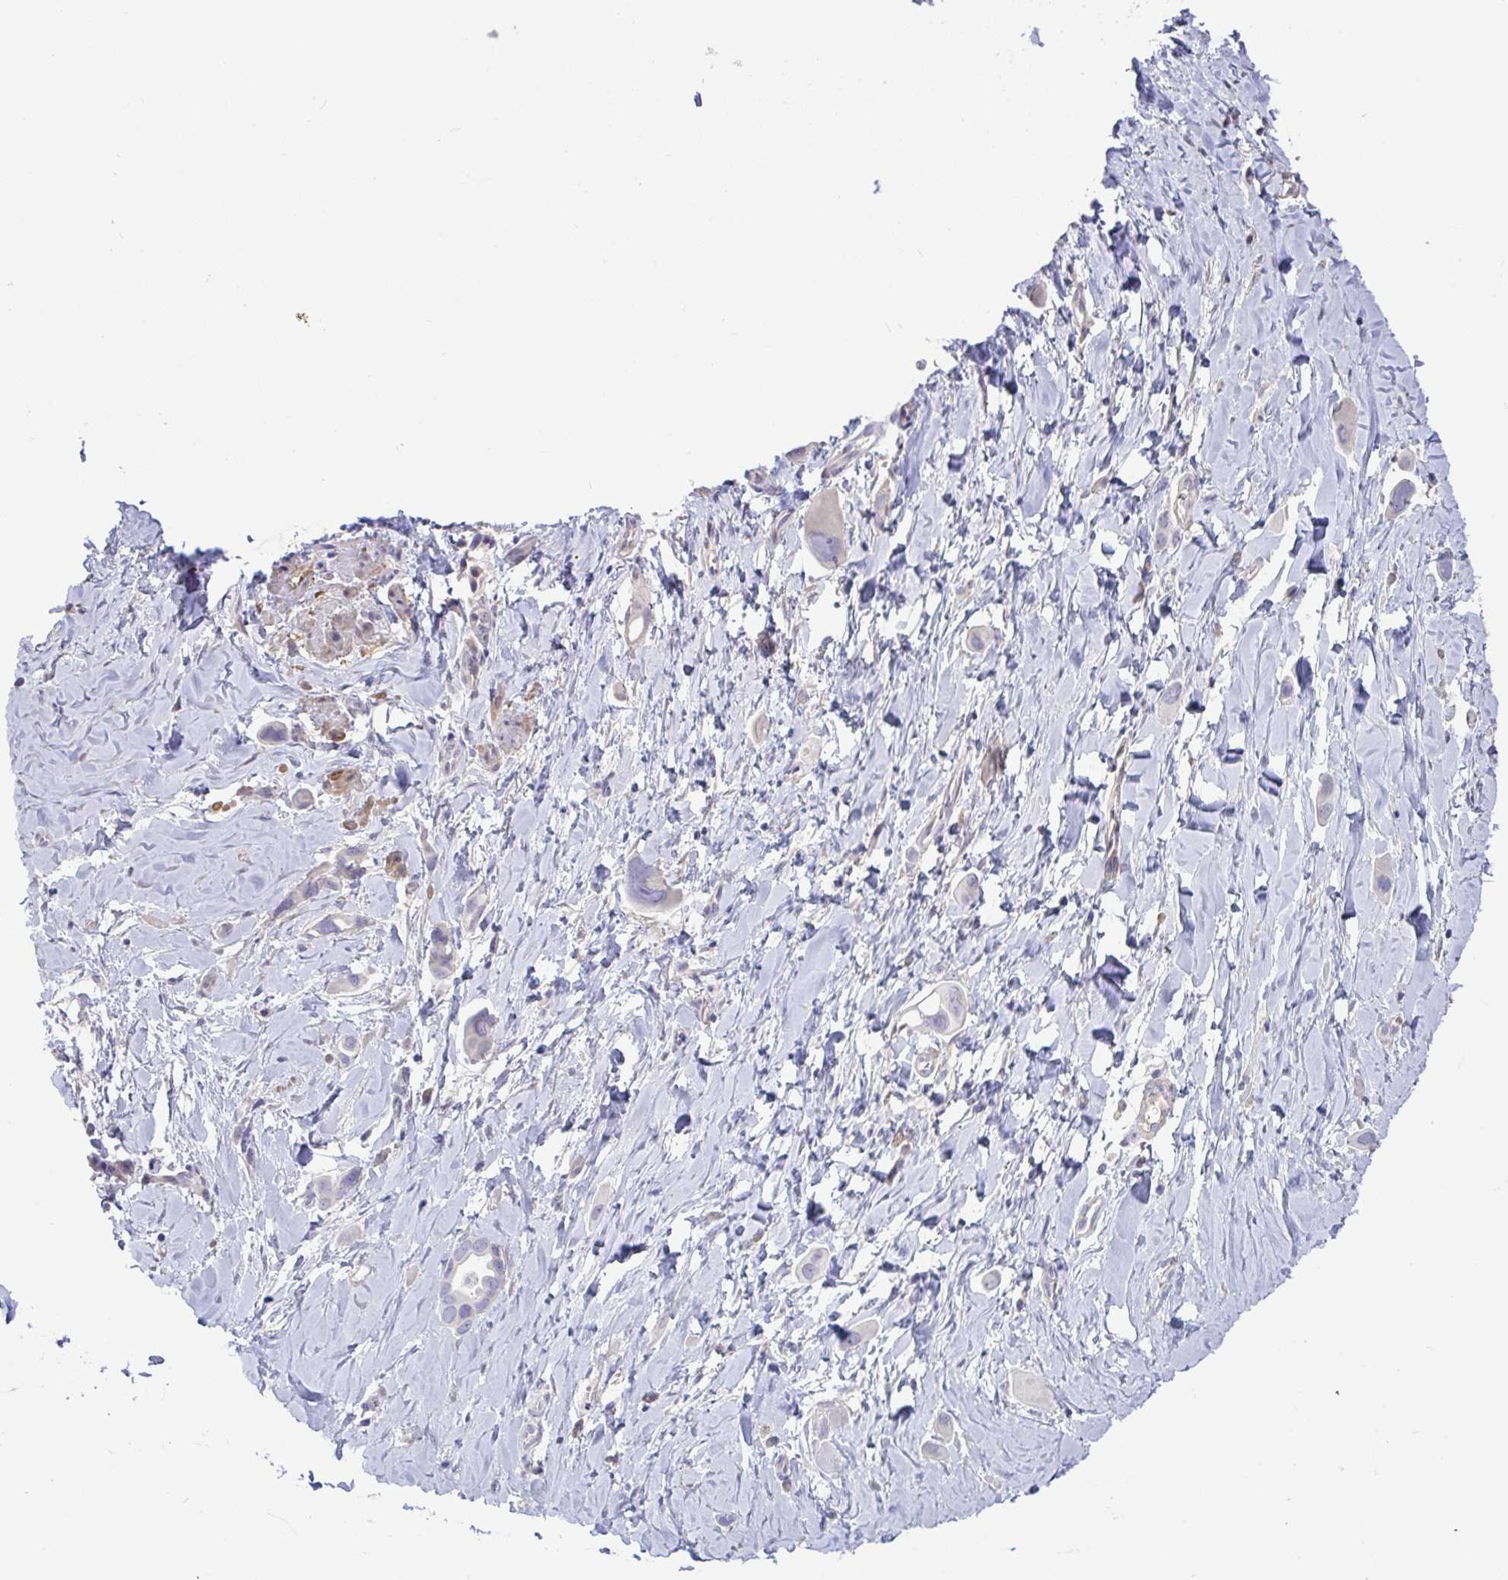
{"staining": {"intensity": "negative", "quantity": "none", "location": "none"}, "tissue": "lung cancer", "cell_type": "Tumor cells", "image_type": "cancer", "snomed": [{"axis": "morphology", "description": "Adenocarcinoma, NOS"}, {"axis": "topography", "description": "Lung"}], "caption": "Tumor cells show no significant expression in lung cancer.", "gene": "PYGM", "patient": {"sex": "male", "age": 76}}